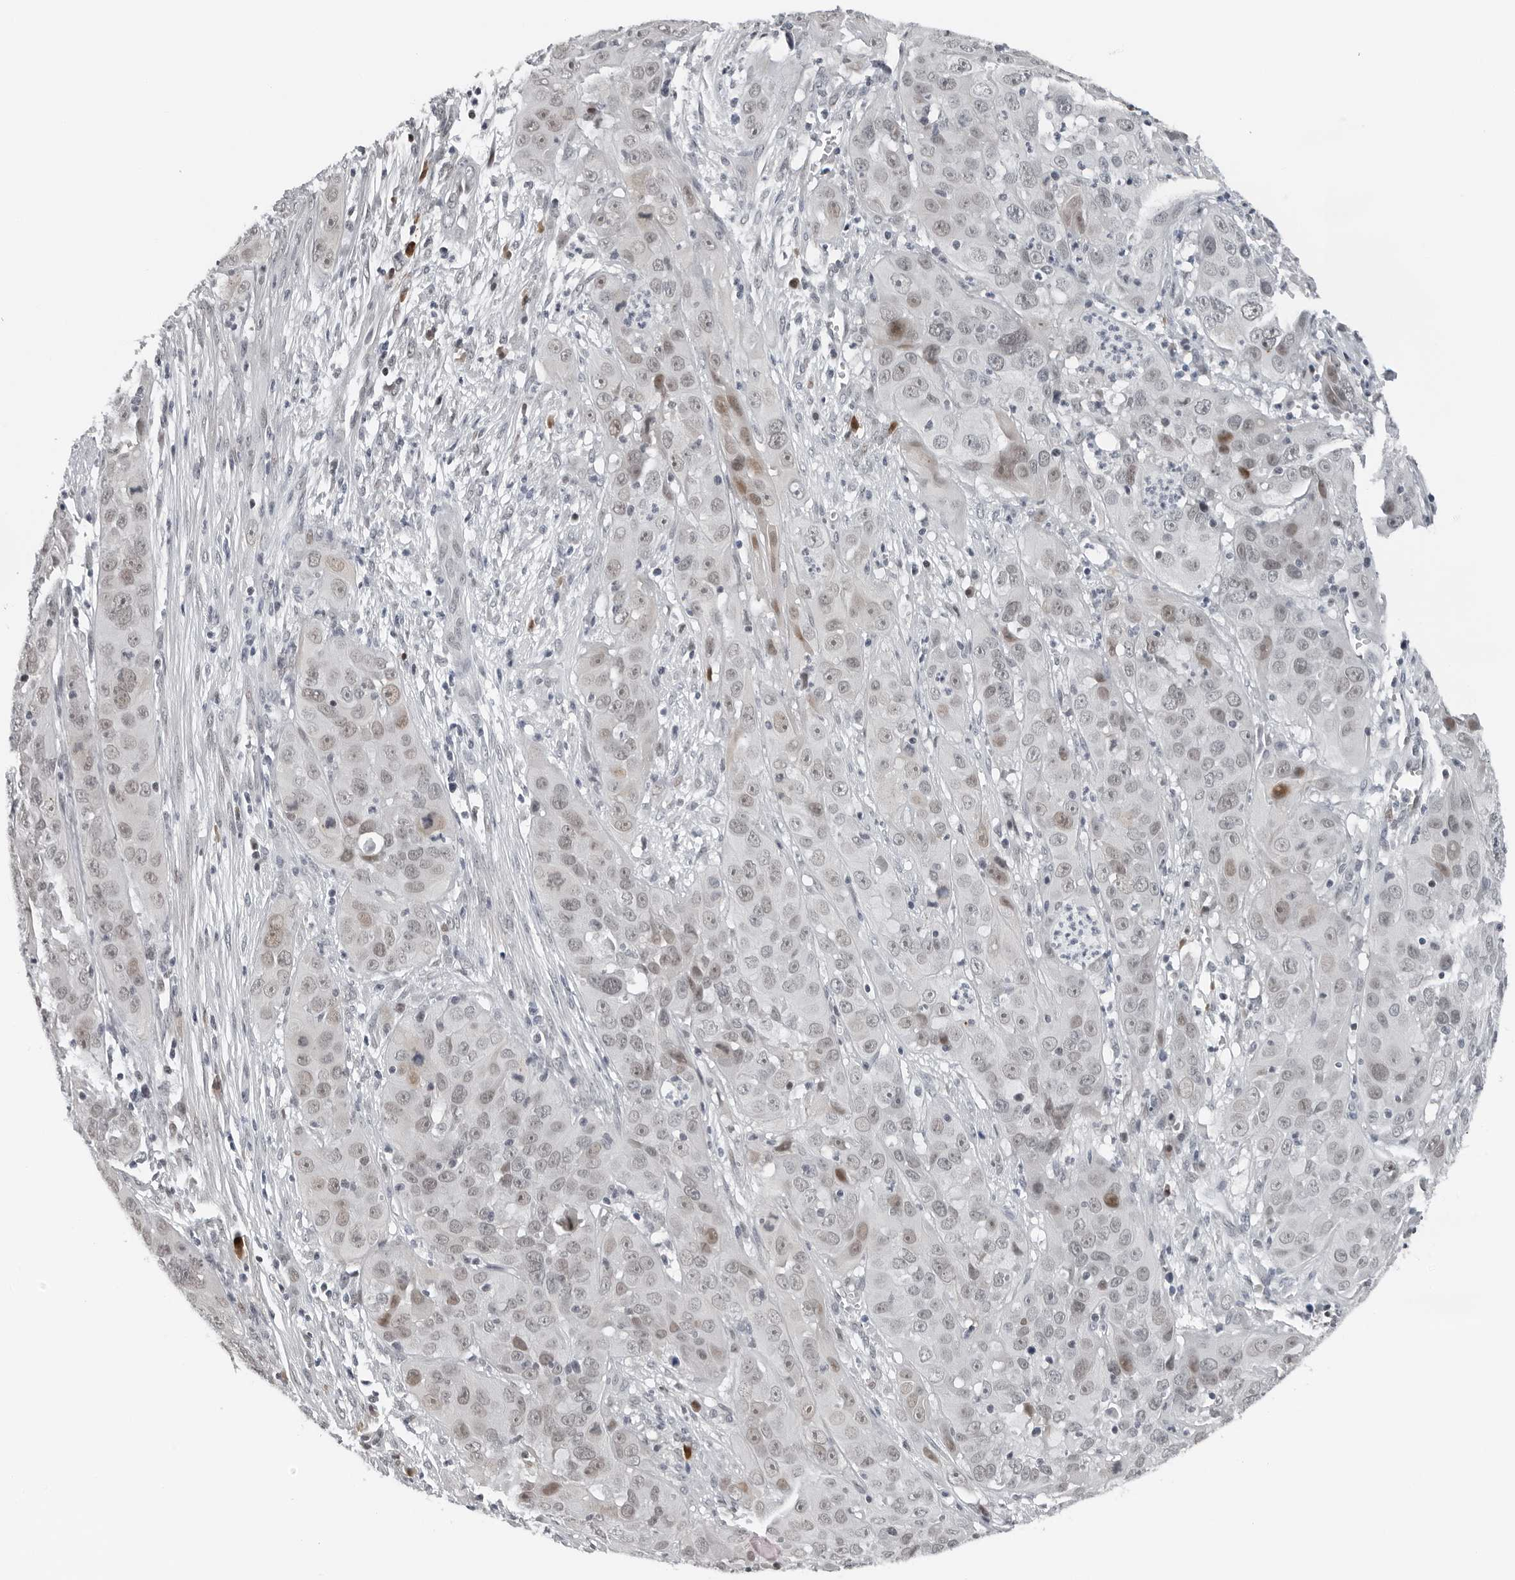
{"staining": {"intensity": "weak", "quantity": "<25%", "location": "nuclear"}, "tissue": "cervical cancer", "cell_type": "Tumor cells", "image_type": "cancer", "snomed": [{"axis": "morphology", "description": "Squamous cell carcinoma, NOS"}, {"axis": "topography", "description": "Cervix"}], "caption": "An immunohistochemistry histopathology image of cervical cancer (squamous cell carcinoma) is shown. There is no staining in tumor cells of cervical cancer (squamous cell carcinoma).", "gene": "PPP1R42", "patient": {"sex": "female", "age": 32}}